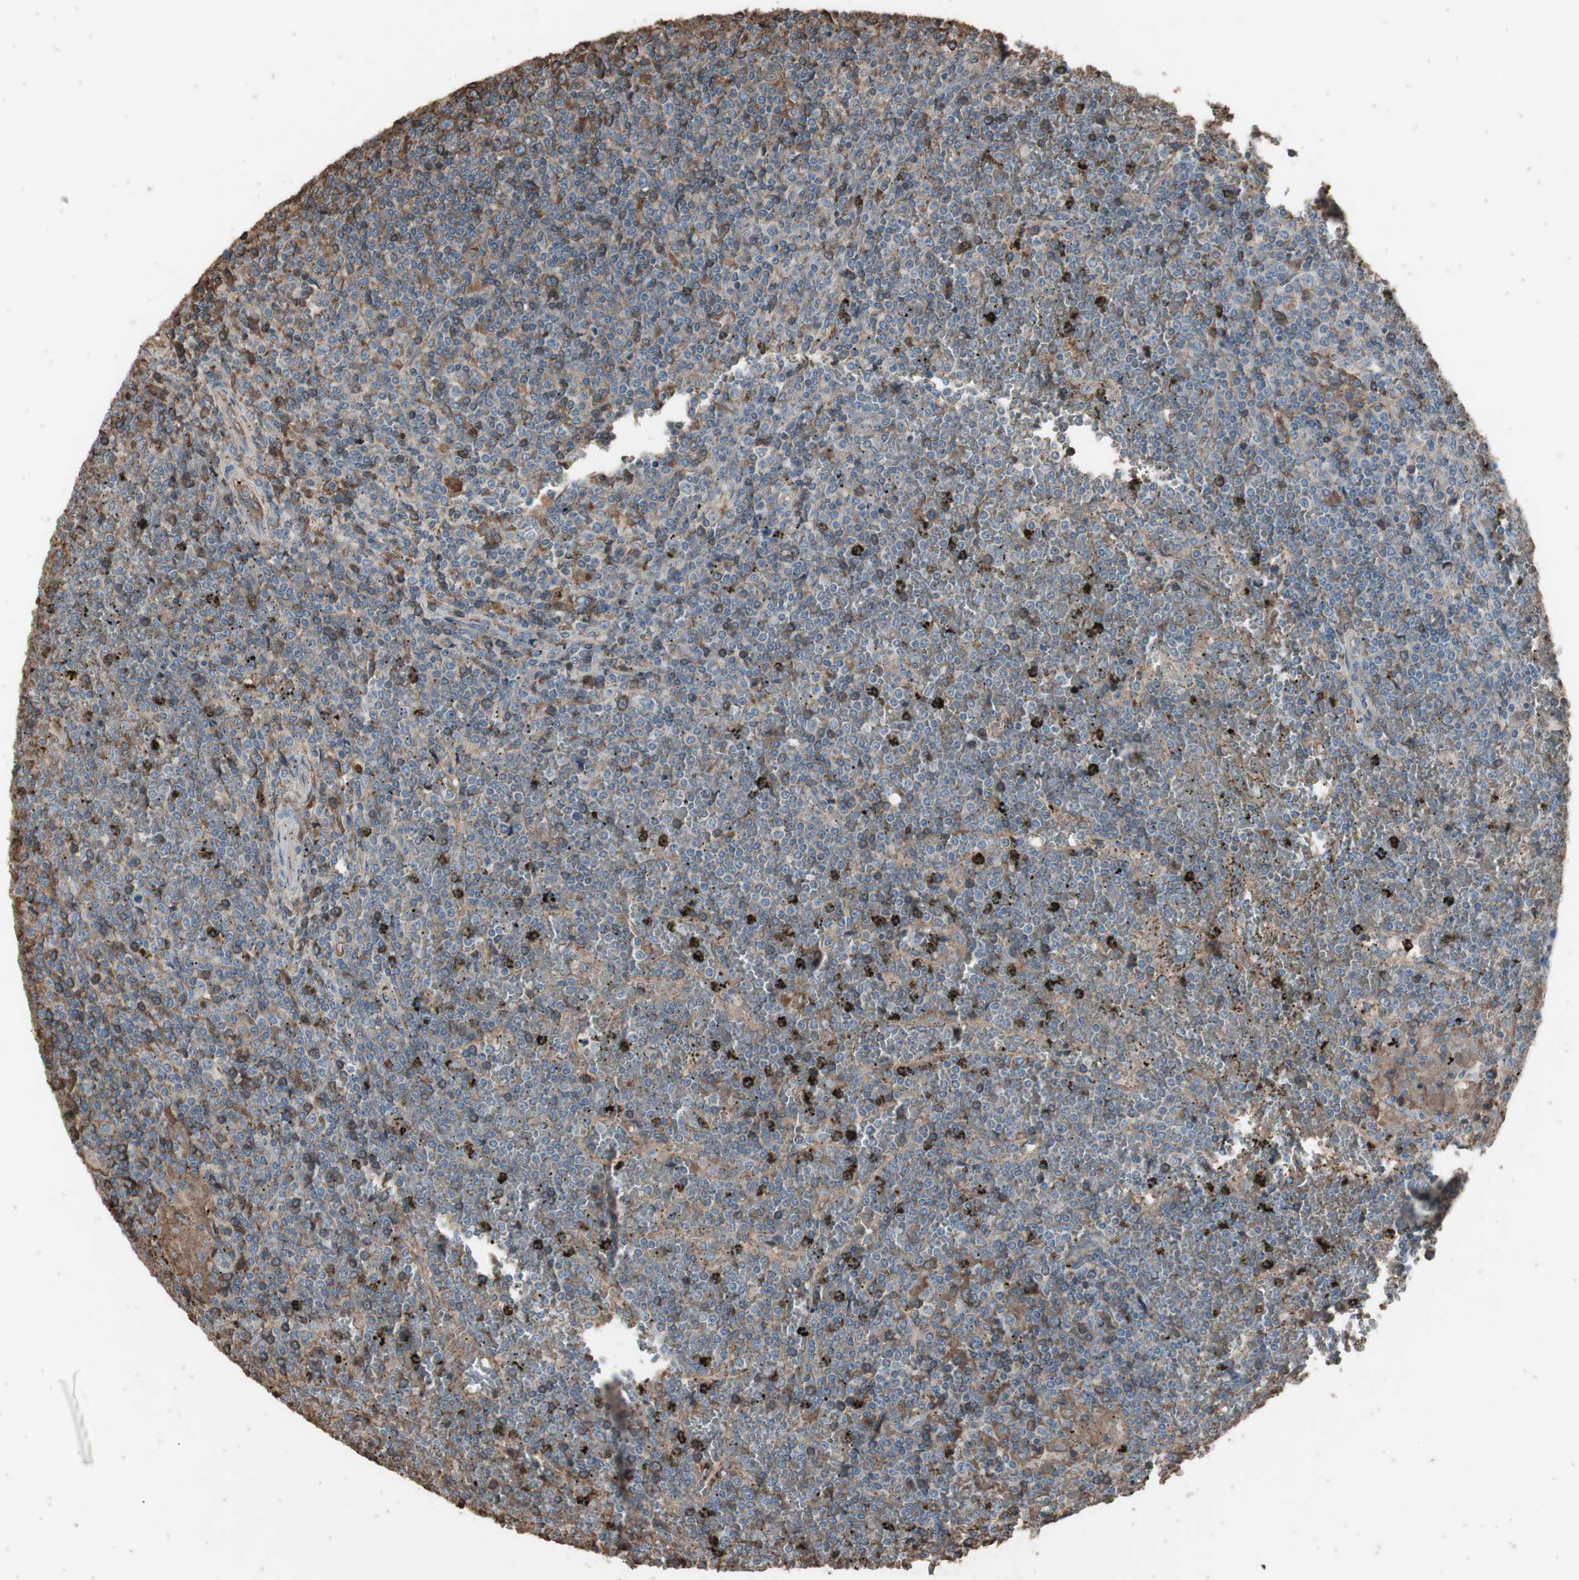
{"staining": {"intensity": "negative", "quantity": "none", "location": "none"}, "tissue": "lymphoma", "cell_type": "Tumor cells", "image_type": "cancer", "snomed": [{"axis": "morphology", "description": "Malignant lymphoma, non-Hodgkin's type, Low grade"}, {"axis": "topography", "description": "Spleen"}], "caption": "Immunohistochemistry micrograph of neoplastic tissue: lymphoma stained with DAB reveals no significant protein positivity in tumor cells.", "gene": "MMP14", "patient": {"sex": "female", "age": 19}}